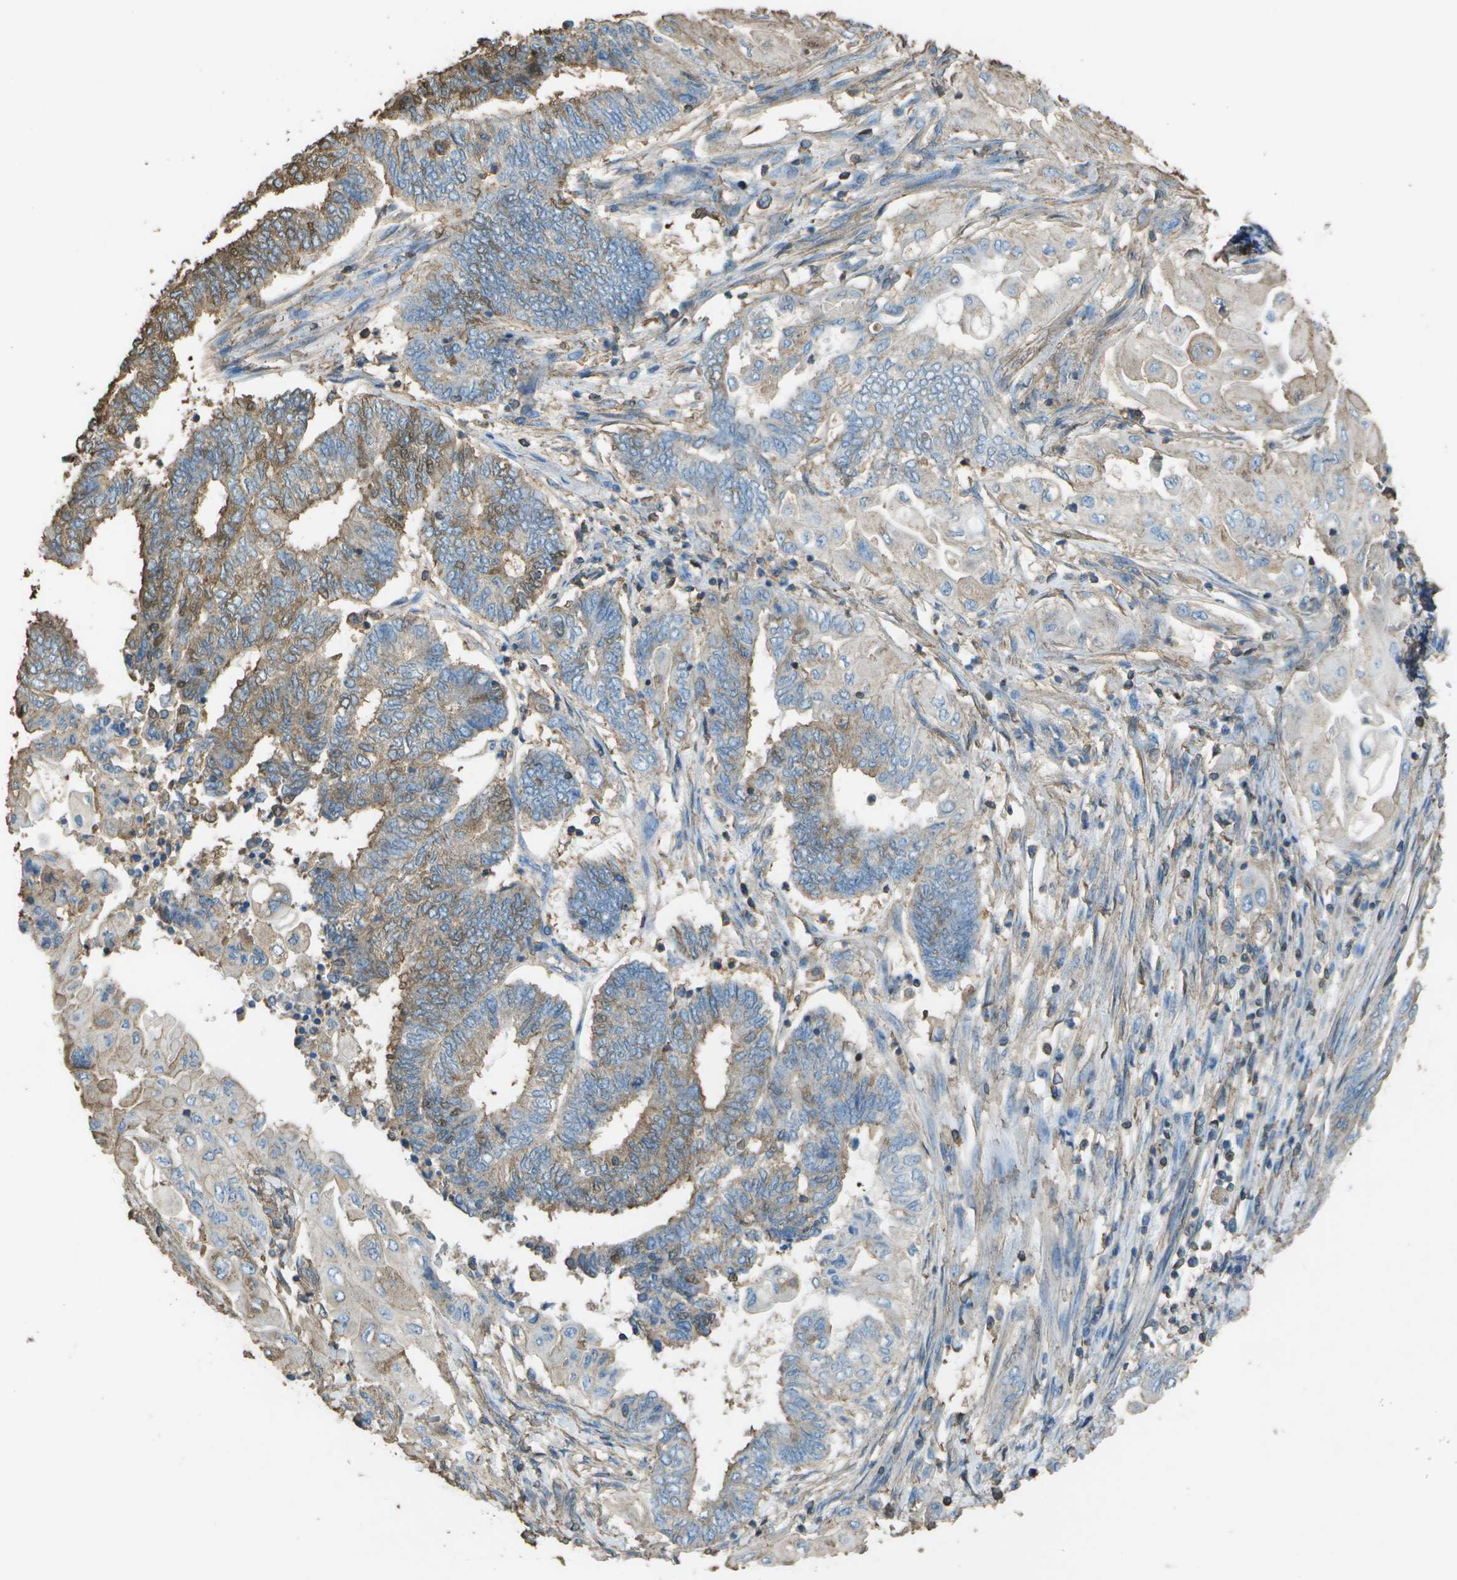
{"staining": {"intensity": "moderate", "quantity": "25%-75%", "location": "cytoplasmic/membranous"}, "tissue": "endometrial cancer", "cell_type": "Tumor cells", "image_type": "cancer", "snomed": [{"axis": "morphology", "description": "Adenocarcinoma, NOS"}, {"axis": "topography", "description": "Uterus"}, {"axis": "topography", "description": "Endometrium"}], "caption": "Human endometrial cancer stained for a protein (brown) shows moderate cytoplasmic/membranous positive staining in about 25%-75% of tumor cells.", "gene": "CYP4F11", "patient": {"sex": "female", "age": 70}}